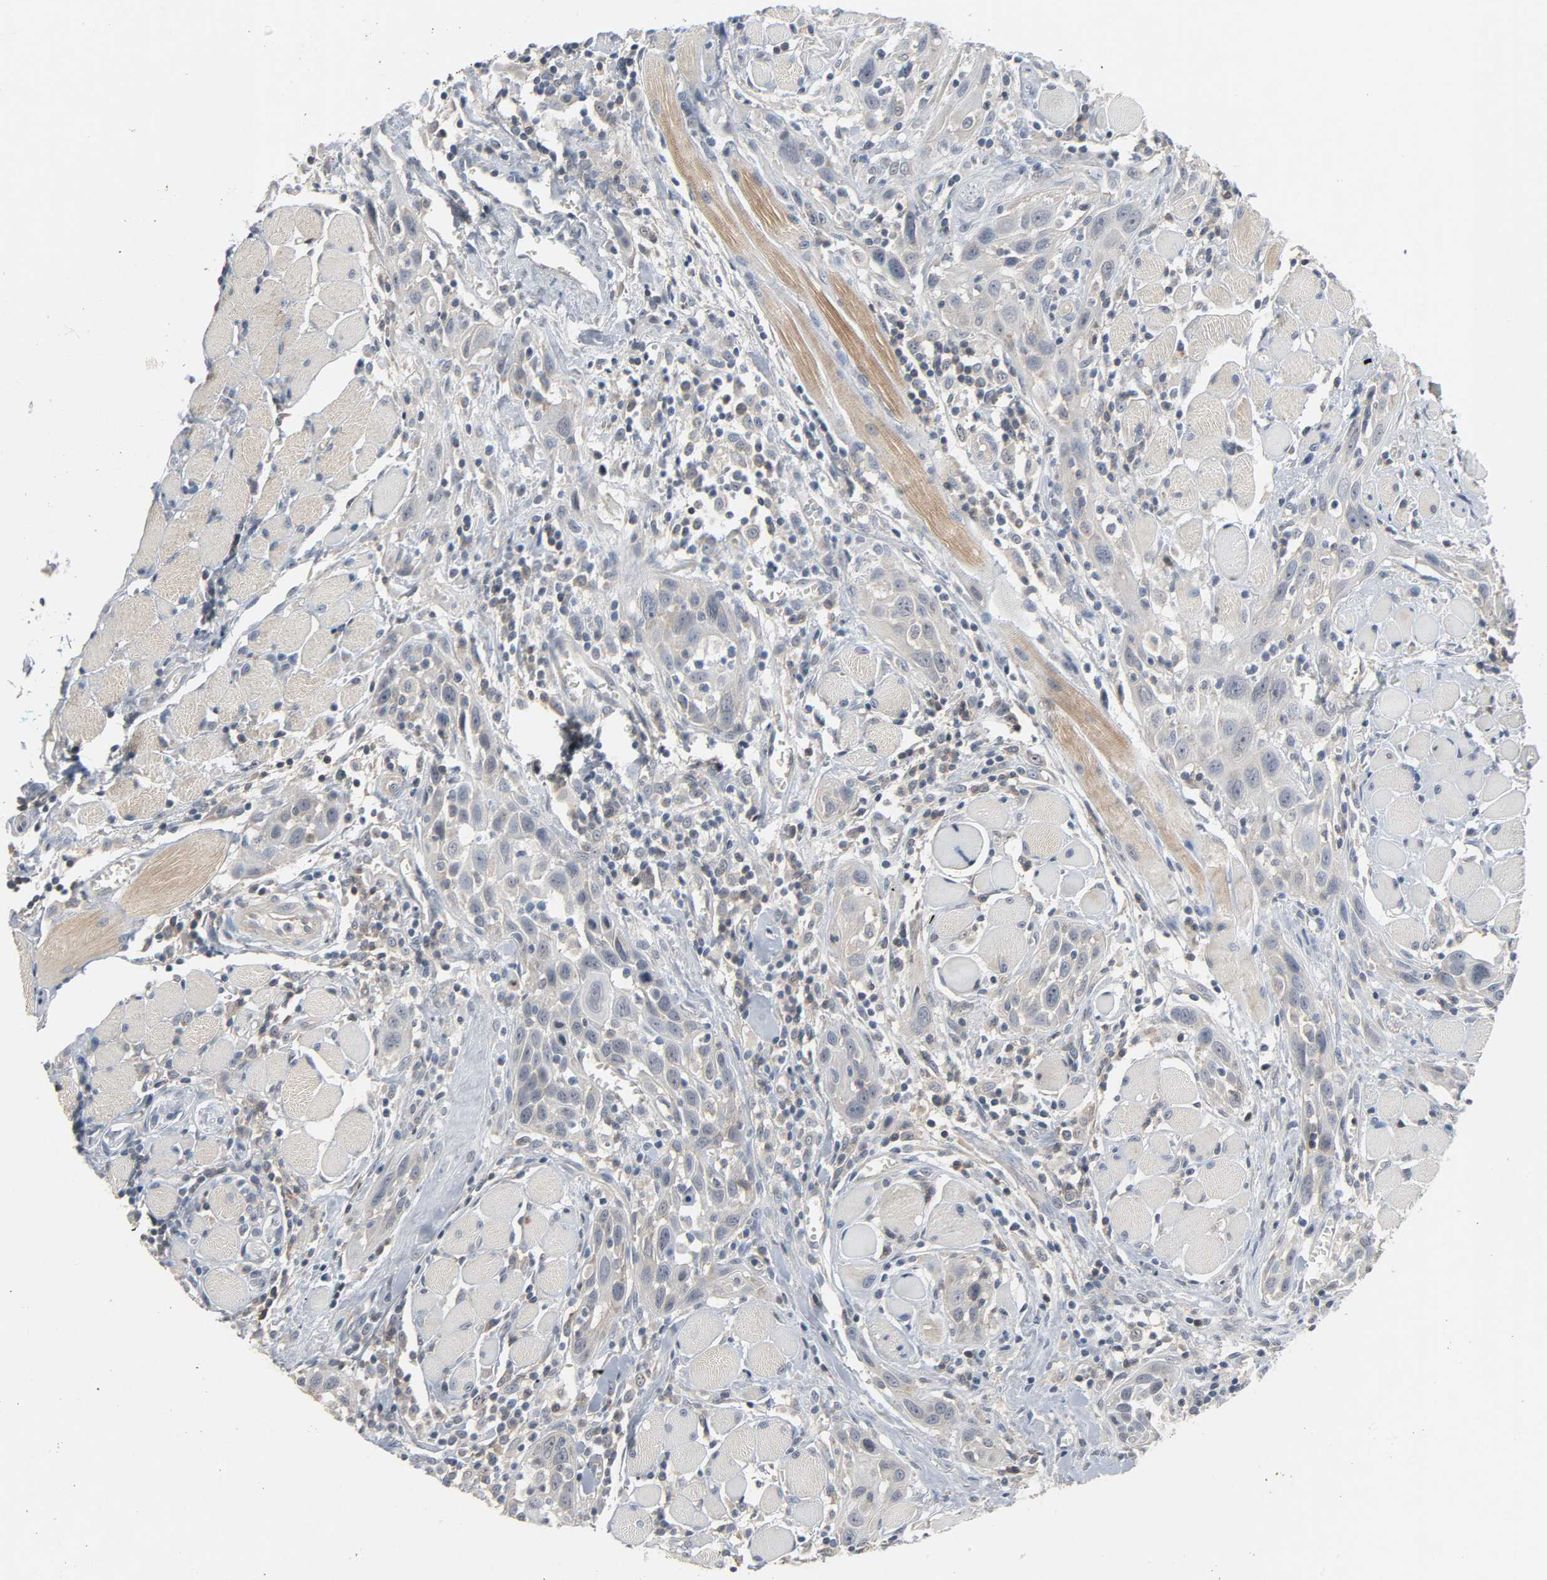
{"staining": {"intensity": "weak", "quantity": "<25%", "location": "cytoplasmic/membranous"}, "tissue": "head and neck cancer", "cell_type": "Tumor cells", "image_type": "cancer", "snomed": [{"axis": "morphology", "description": "Squamous cell carcinoma, NOS"}, {"axis": "topography", "description": "Oral tissue"}, {"axis": "topography", "description": "Head-Neck"}], "caption": "Tumor cells are negative for protein expression in human squamous cell carcinoma (head and neck).", "gene": "CD4", "patient": {"sex": "female", "age": 50}}